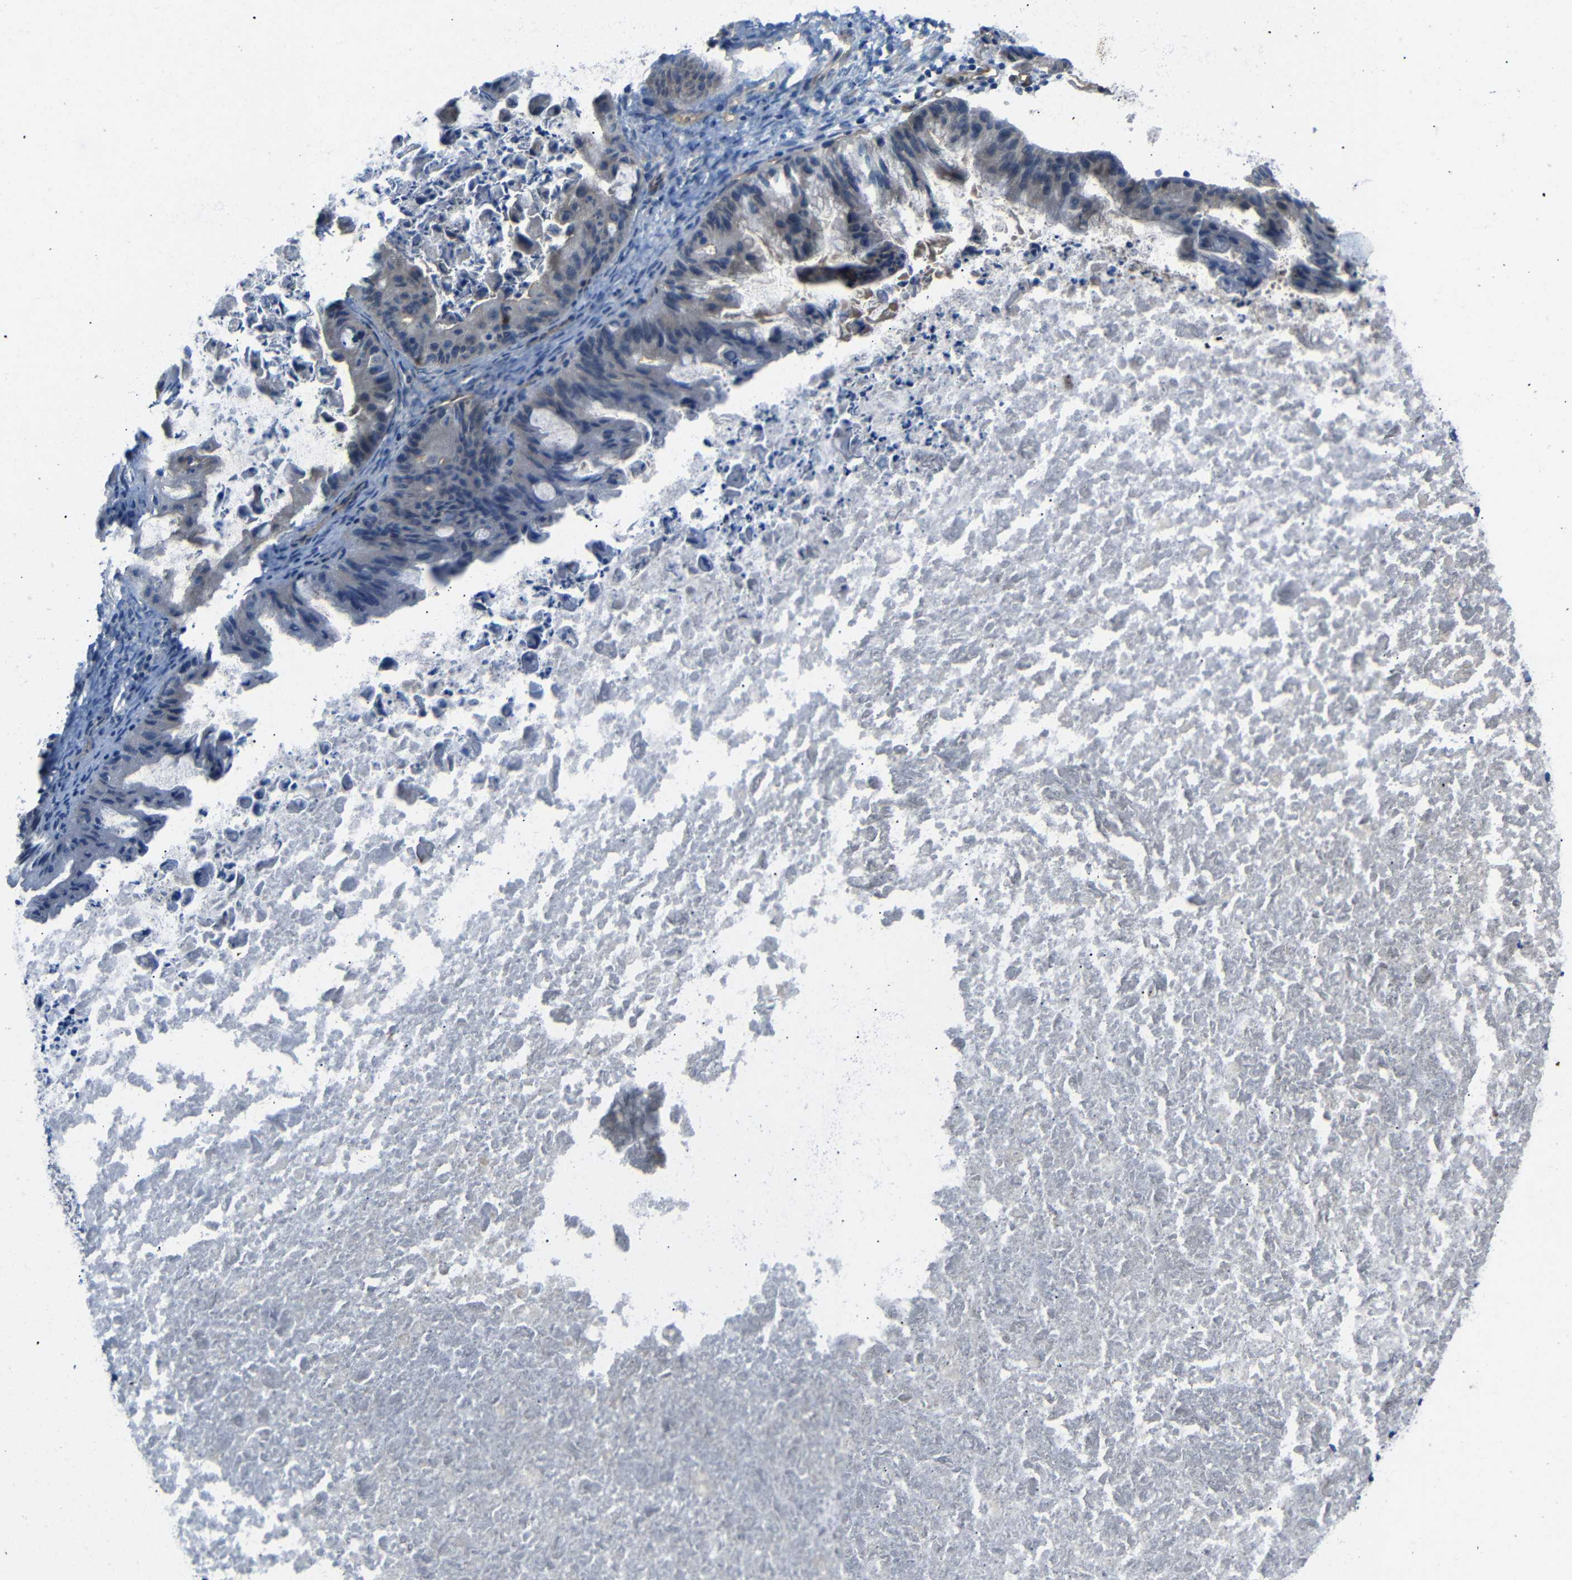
{"staining": {"intensity": "negative", "quantity": "none", "location": "none"}, "tissue": "ovarian cancer", "cell_type": "Tumor cells", "image_type": "cancer", "snomed": [{"axis": "morphology", "description": "Cystadenocarcinoma, mucinous, NOS"}, {"axis": "topography", "description": "Ovary"}], "caption": "Immunohistochemical staining of human ovarian cancer reveals no significant expression in tumor cells. (DAB immunohistochemistry (IHC) visualized using brightfield microscopy, high magnification).", "gene": "MYO1B", "patient": {"sex": "female", "age": 37}}